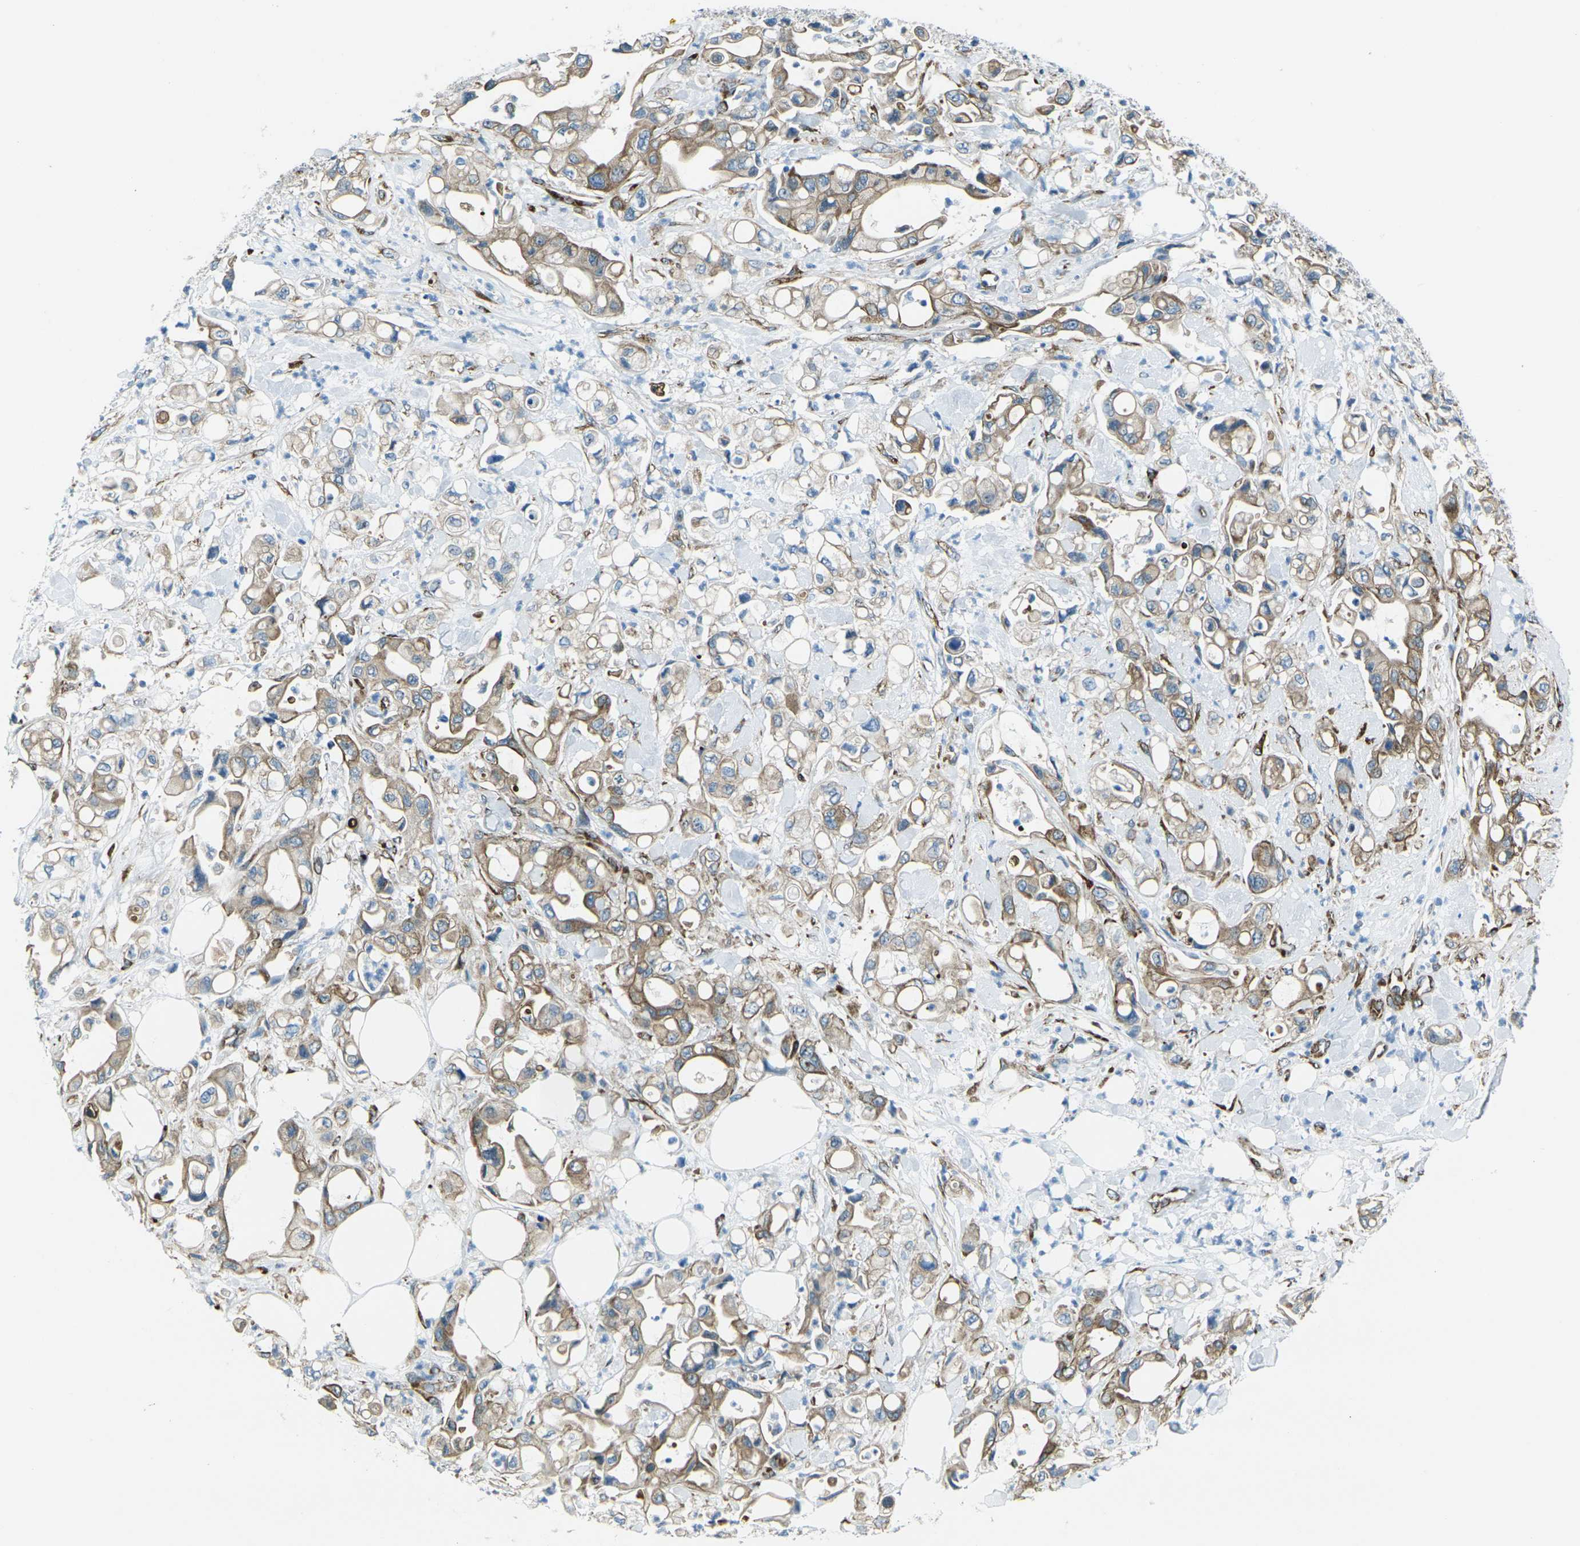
{"staining": {"intensity": "moderate", "quantity": ">75%", "location": "cytoplasmic/membranous"}, "tissue": "pancreatic cancer", "cell_type": "Tumor cells", "image_type": "cancer", "snomed": [{"axis": "morphology", "description": "Adenocarcinoma, NOS"}, {"axis": "topography", "description": "Pancreas"}], "caption": "Immunohistochemical staining of pancreatic cancer (adenocarcinoma) demonstrates moderate cytoplasmic/membranous protein positivity in approximately >75% of tumor cells. (DAB IHC with brightfield microscopy, high magnification).", "gene": "CELSR2", "patient": {"sex": "male", "age": 70}}